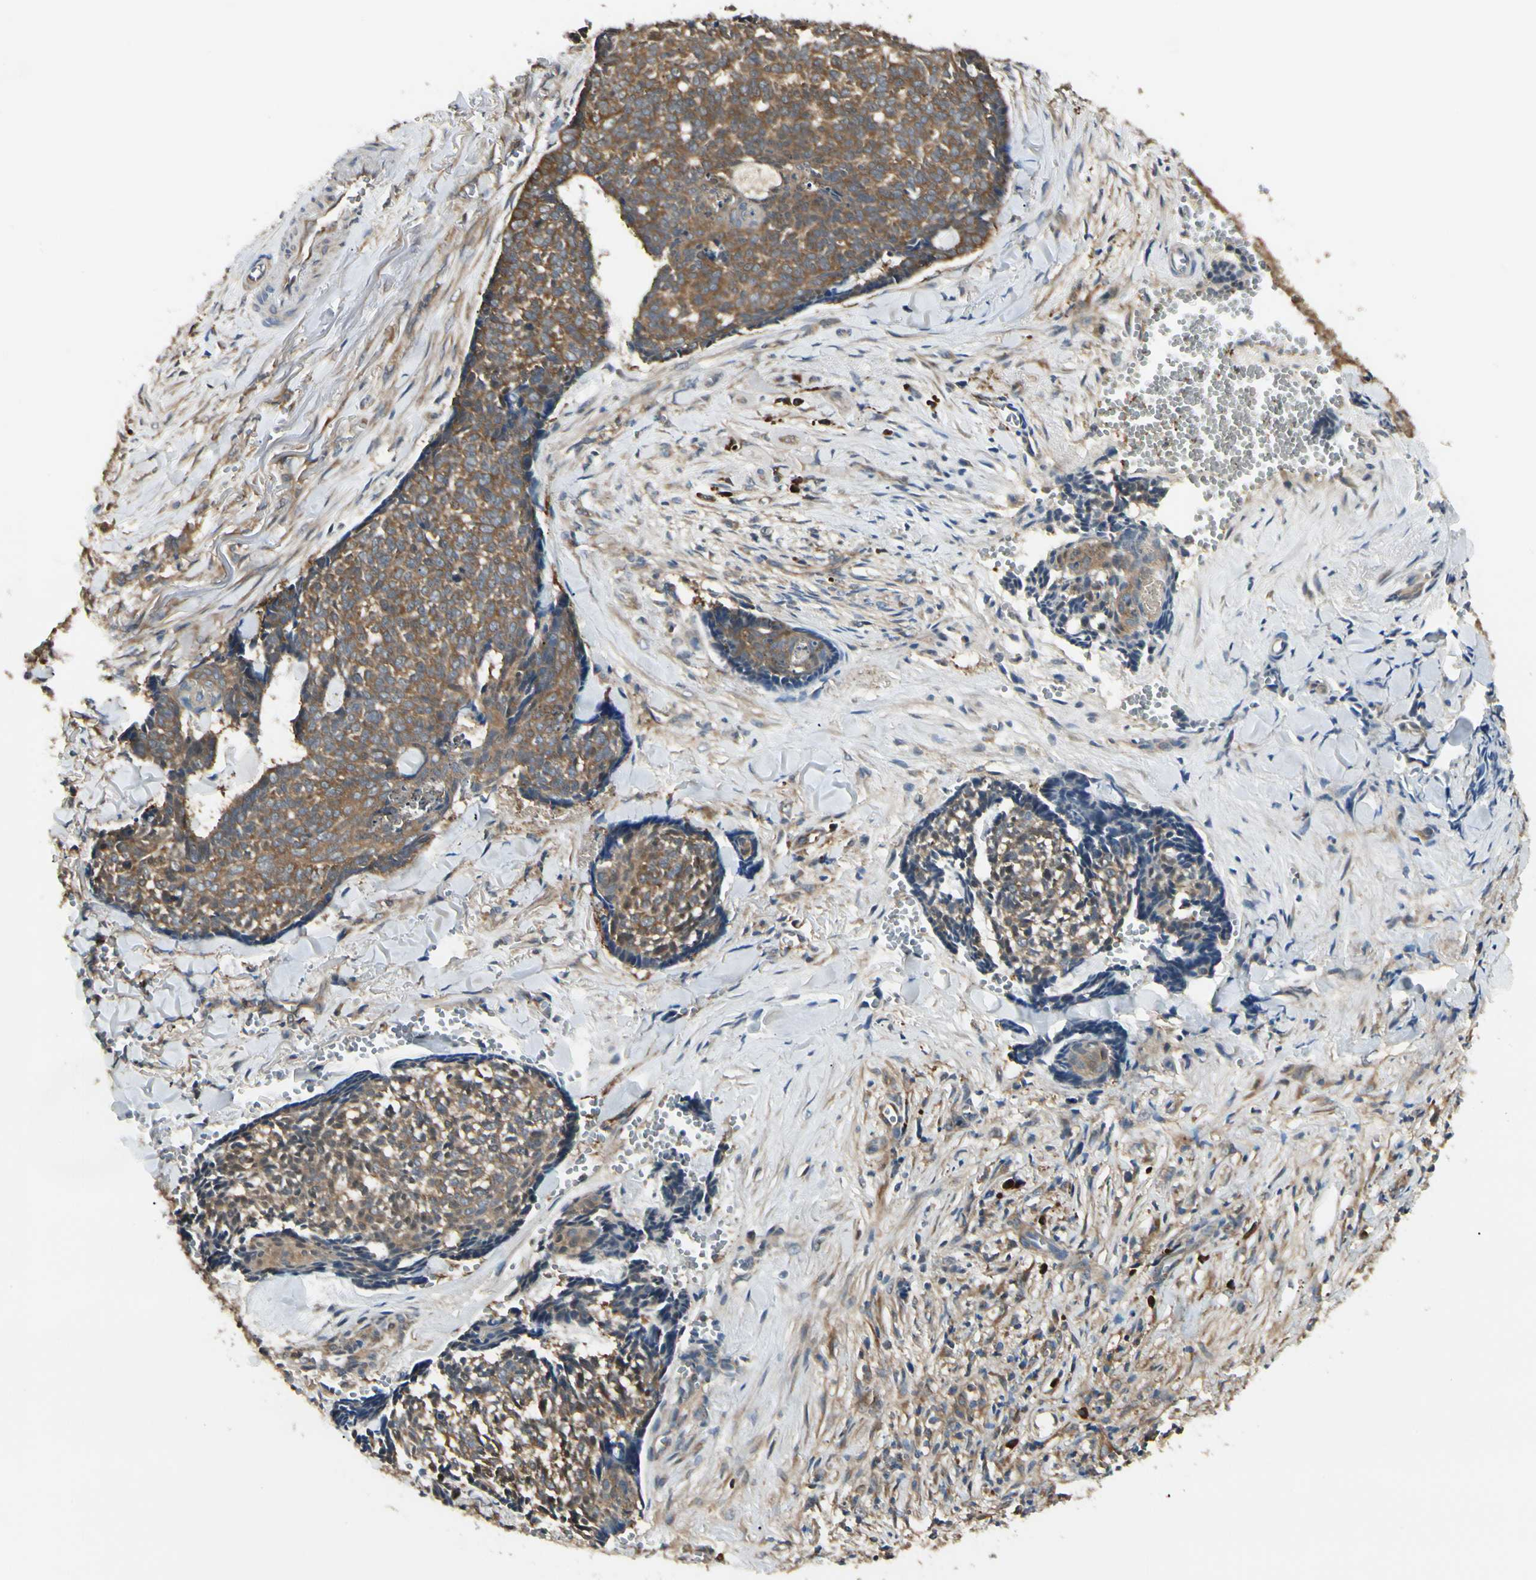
{"staining": {"intensity": "strong", "quantity": ">75%", "location": "cytoplasmic/membranous"}, "tissue": "skin cancer", "cell_type": "Tumor cells", "image_type": "cancer", "snomed": [{"axis": "morphology", "description": "Basal cell carcinoma"}, {"axis": "topography", "description": "Skin"}], "caption": "Tumor cells reveal high levels of strong cytoplasmic/membranous expression in approximately >75% of cells in human skin cancer (basal cell carcinoma). The staining was performed using DAB (3,3'-diaminobenzidine), with brown indicating positive protein expression. Nuclei are stained blue with hematoxylin.", "gene": "NME1-NME2", "patient": {"sex": "male", "age": 84}}